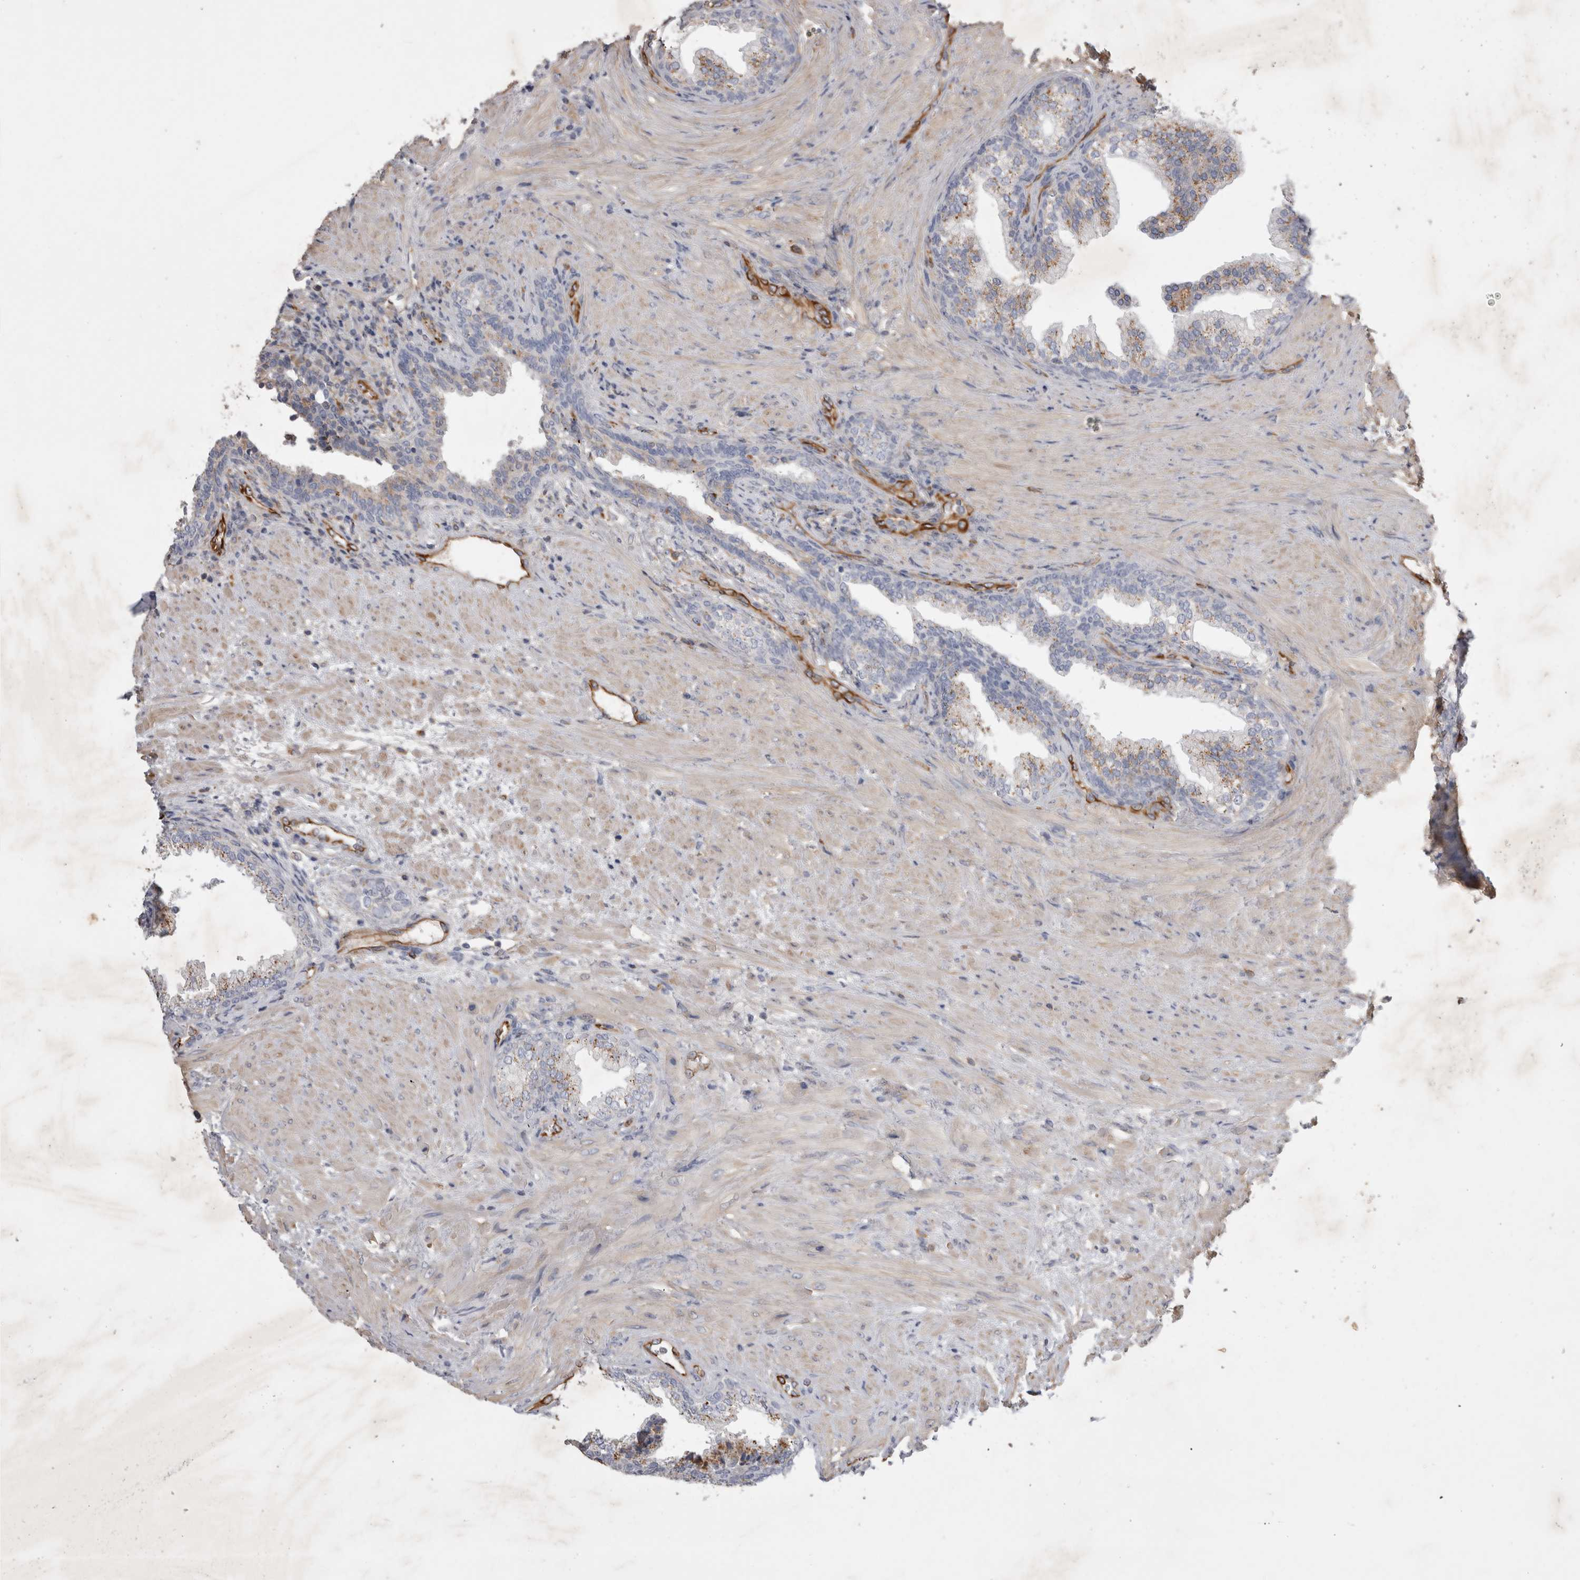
{"staining": {"intensity": "weak", "quantity": "<25%", "location": "cytoplasmic/membranous"}, "tissue": "prostate", "cell_type": "Glandular cells", "image_type": "normal", "snomed": [{"axis": "morphology", "description": "Normal tissue, NOS"}, {"axis": "topography", "description": "Prostate"}], "caption": "Human prostate stained for a protein using immunohistochemistry exhibits no positivity in glandular cells.", "gene": "STRADB", "patient": {"sex": "male", "age": 76}}